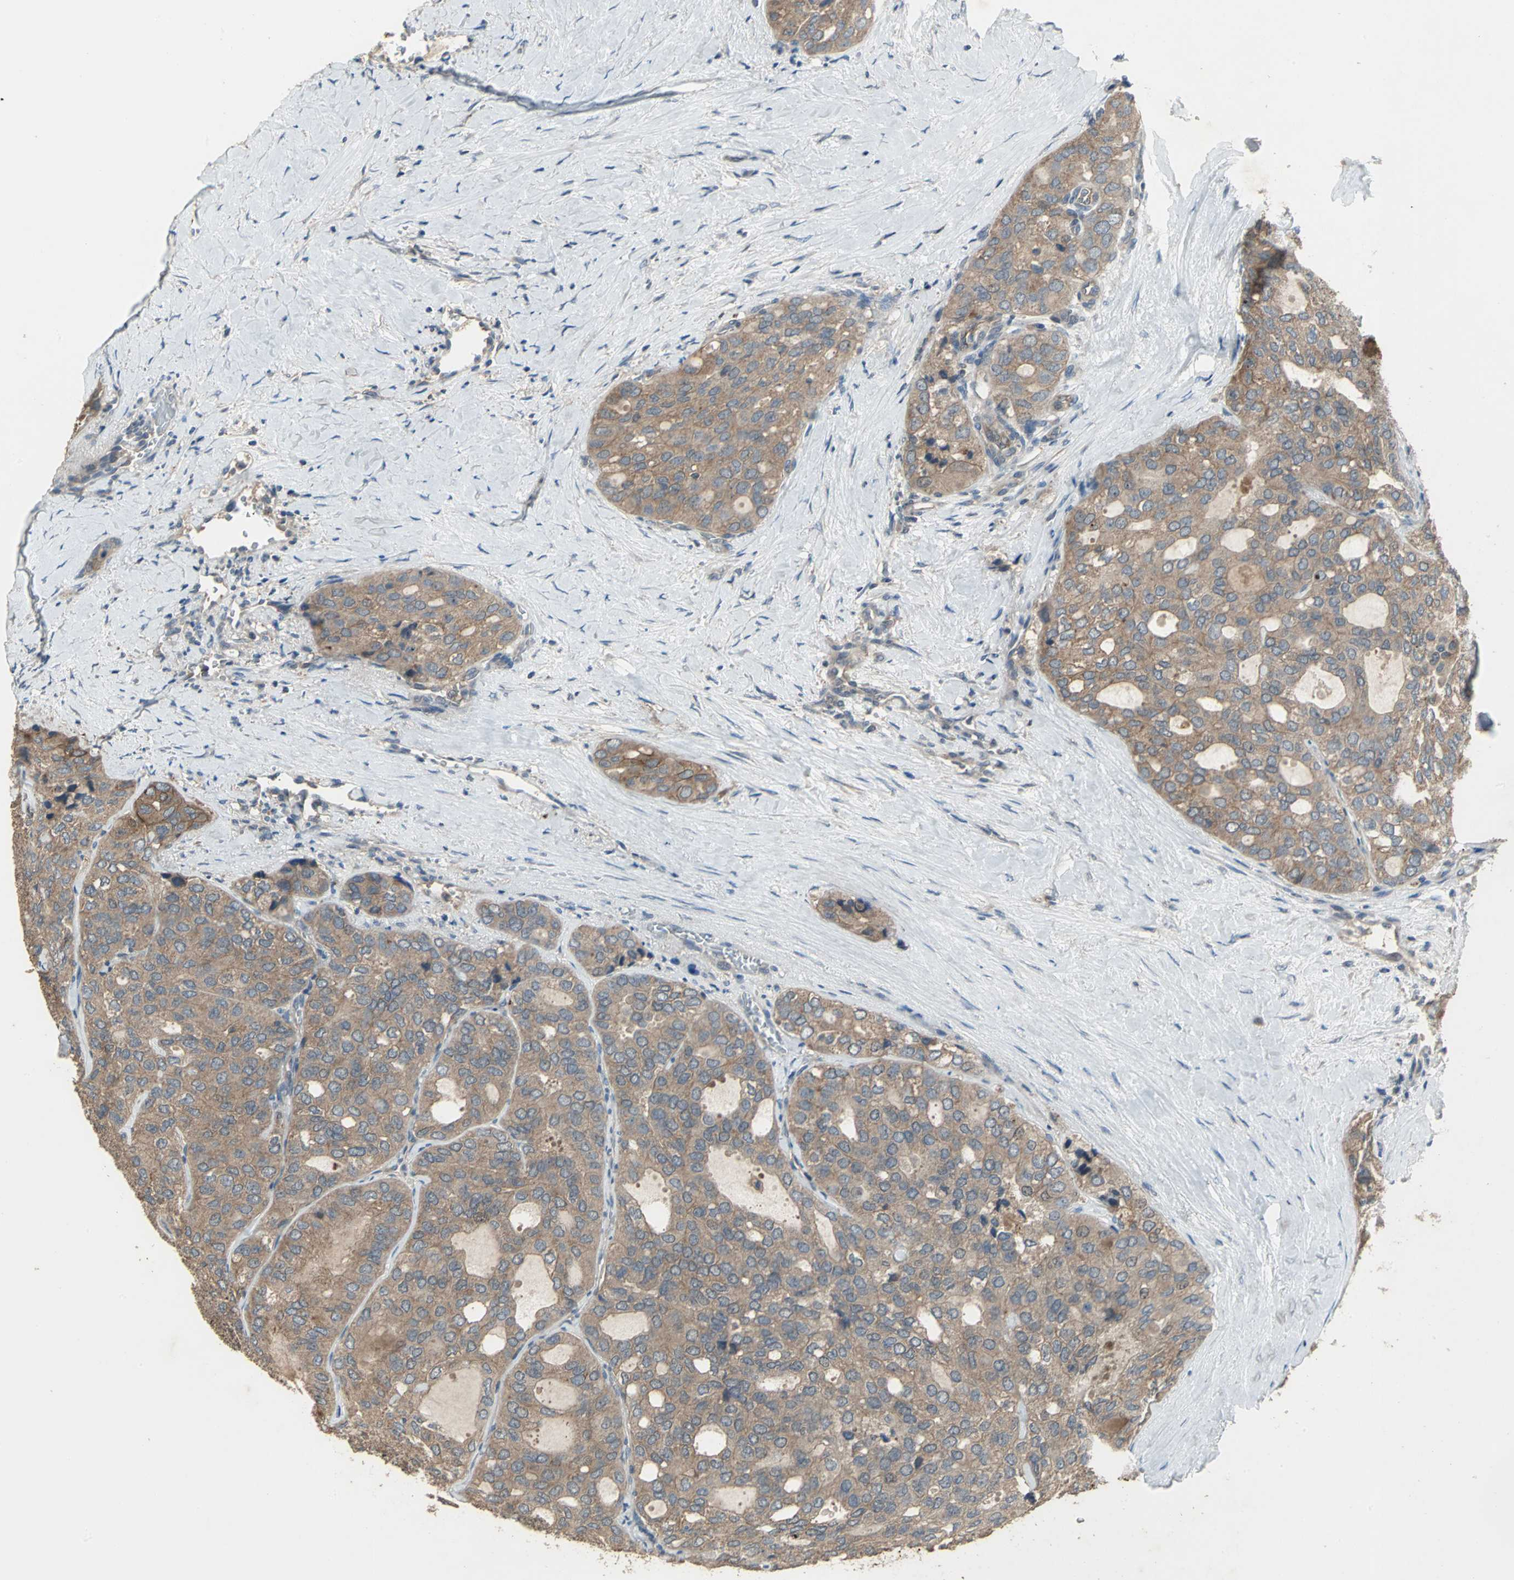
{"staining": {"intensity": "moderate", "quantity": ">75%", "location": "cytoplasmic/membranous"}, "tissue": "thyroid cancer", "cell_type": "Tumor cells", "image_type": "cancer", "snomed": [{"axis": "morphology", "description": "Follicular adenoma carcinoma, NOS"}, {"axis": "topography", "description": "Thyroid gland"}], "caption": "Brown immunohistochemical staining in follicular adenoma carcinoma (thyroid) displays moderate cytoplasmic/membranous expression in about >75% of tumor cells.", "gene": "MET", "patient": {"sex": "male", "age": 75}}